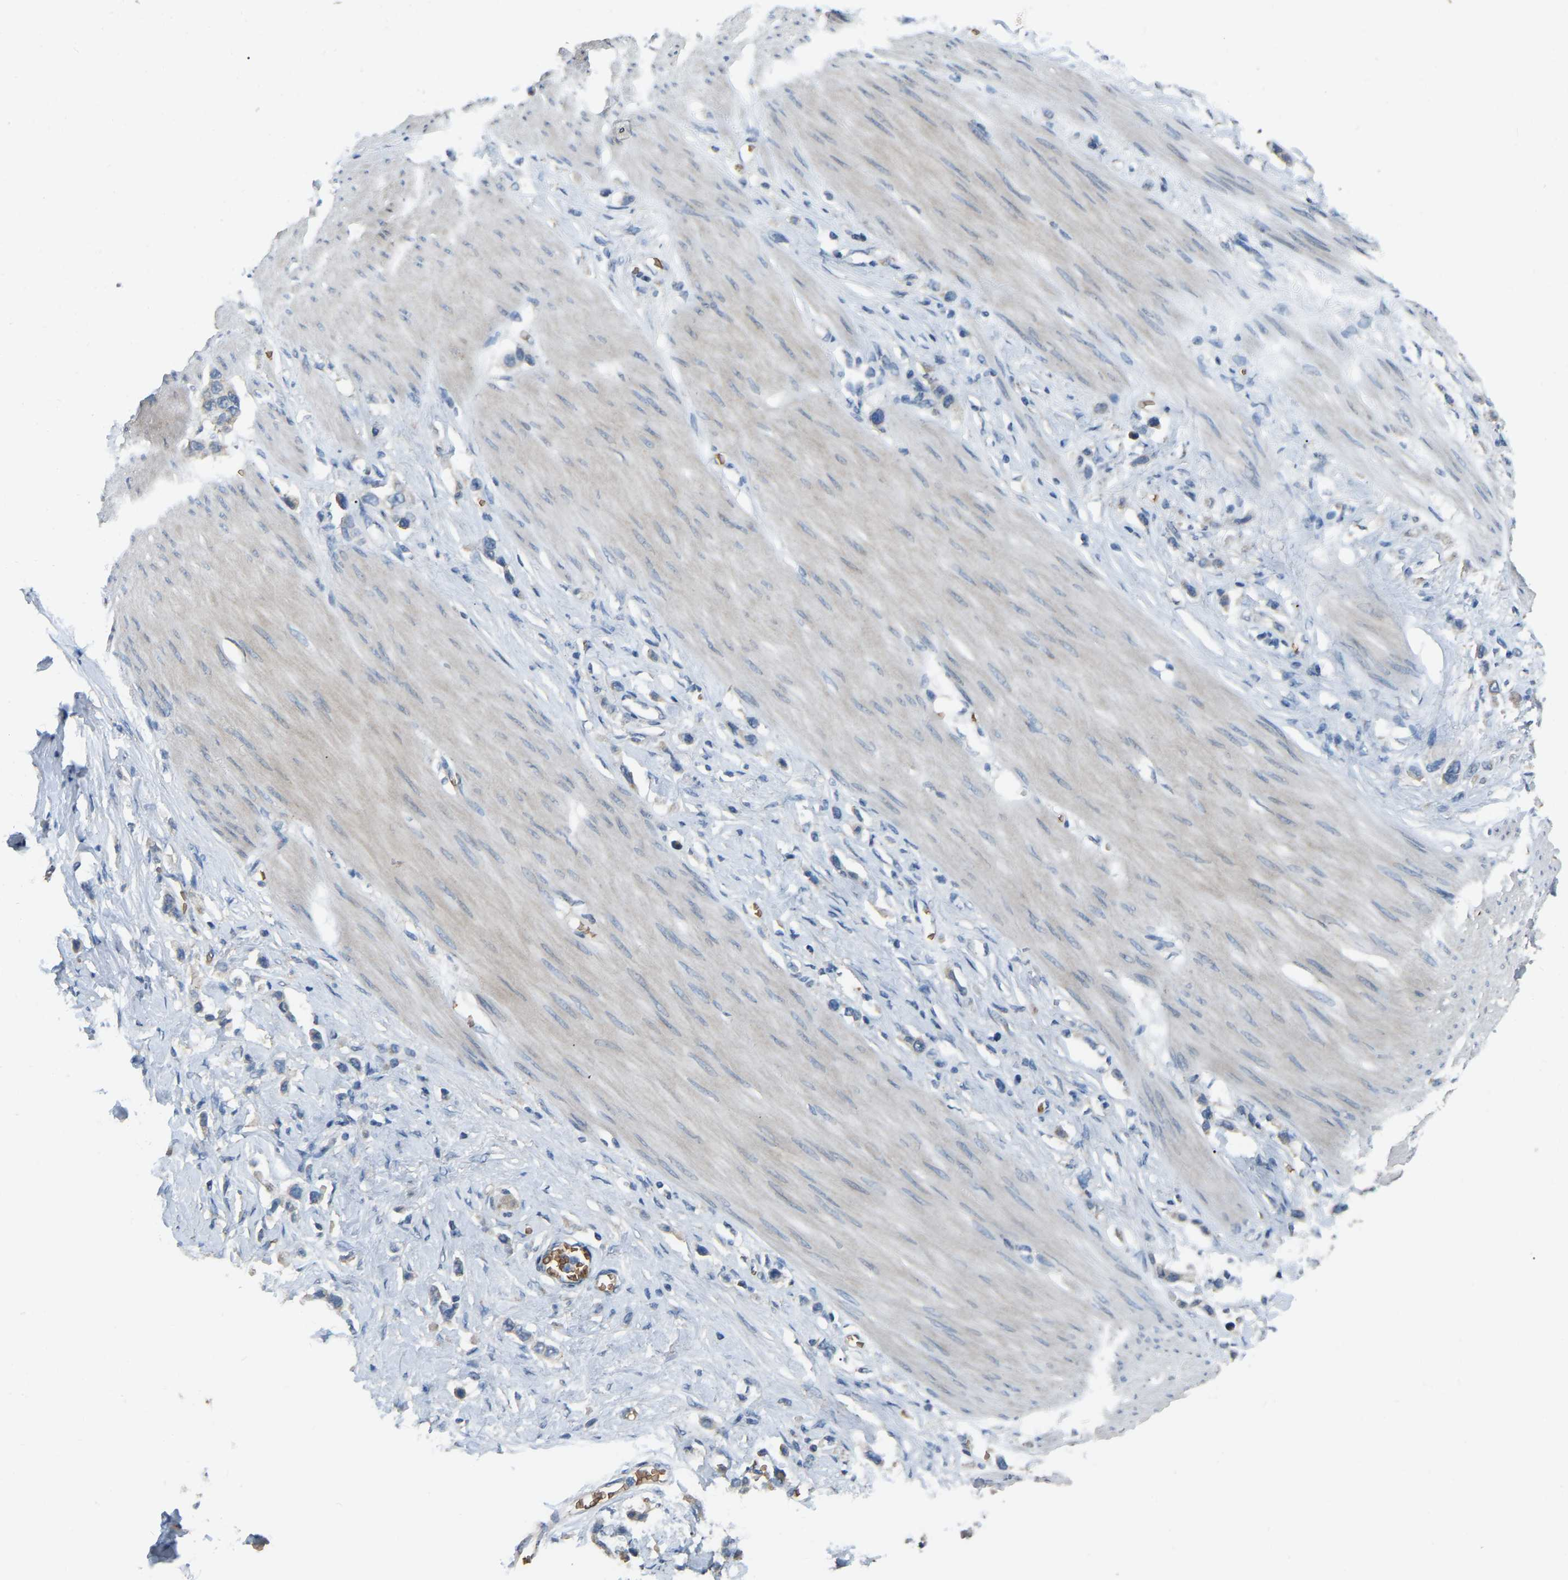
{"staining": {"intensity": "negative", "quantity": "none", "location": "none"}, "tissue": "stomach cancer", "cell_type": "Tumor cells", "image_type": "cancer", "snomed": [{"axis": "morphology", "description": "Adenocarcinoma, NOS"}, {"axis": "topography", "description": "Stomach"}], "caption": "Immunohistochemistry photomicrograph of stomach cancer stained for a protein (brown), which displays no expression in tumor cells. (Brightfield microscopy of DAB (3,3'-diaminobenzidine) immunohistochemistry (IHC) at high magnification).", "gene": "CFAP298", "patient": {"sex": "female", "age": 65}}